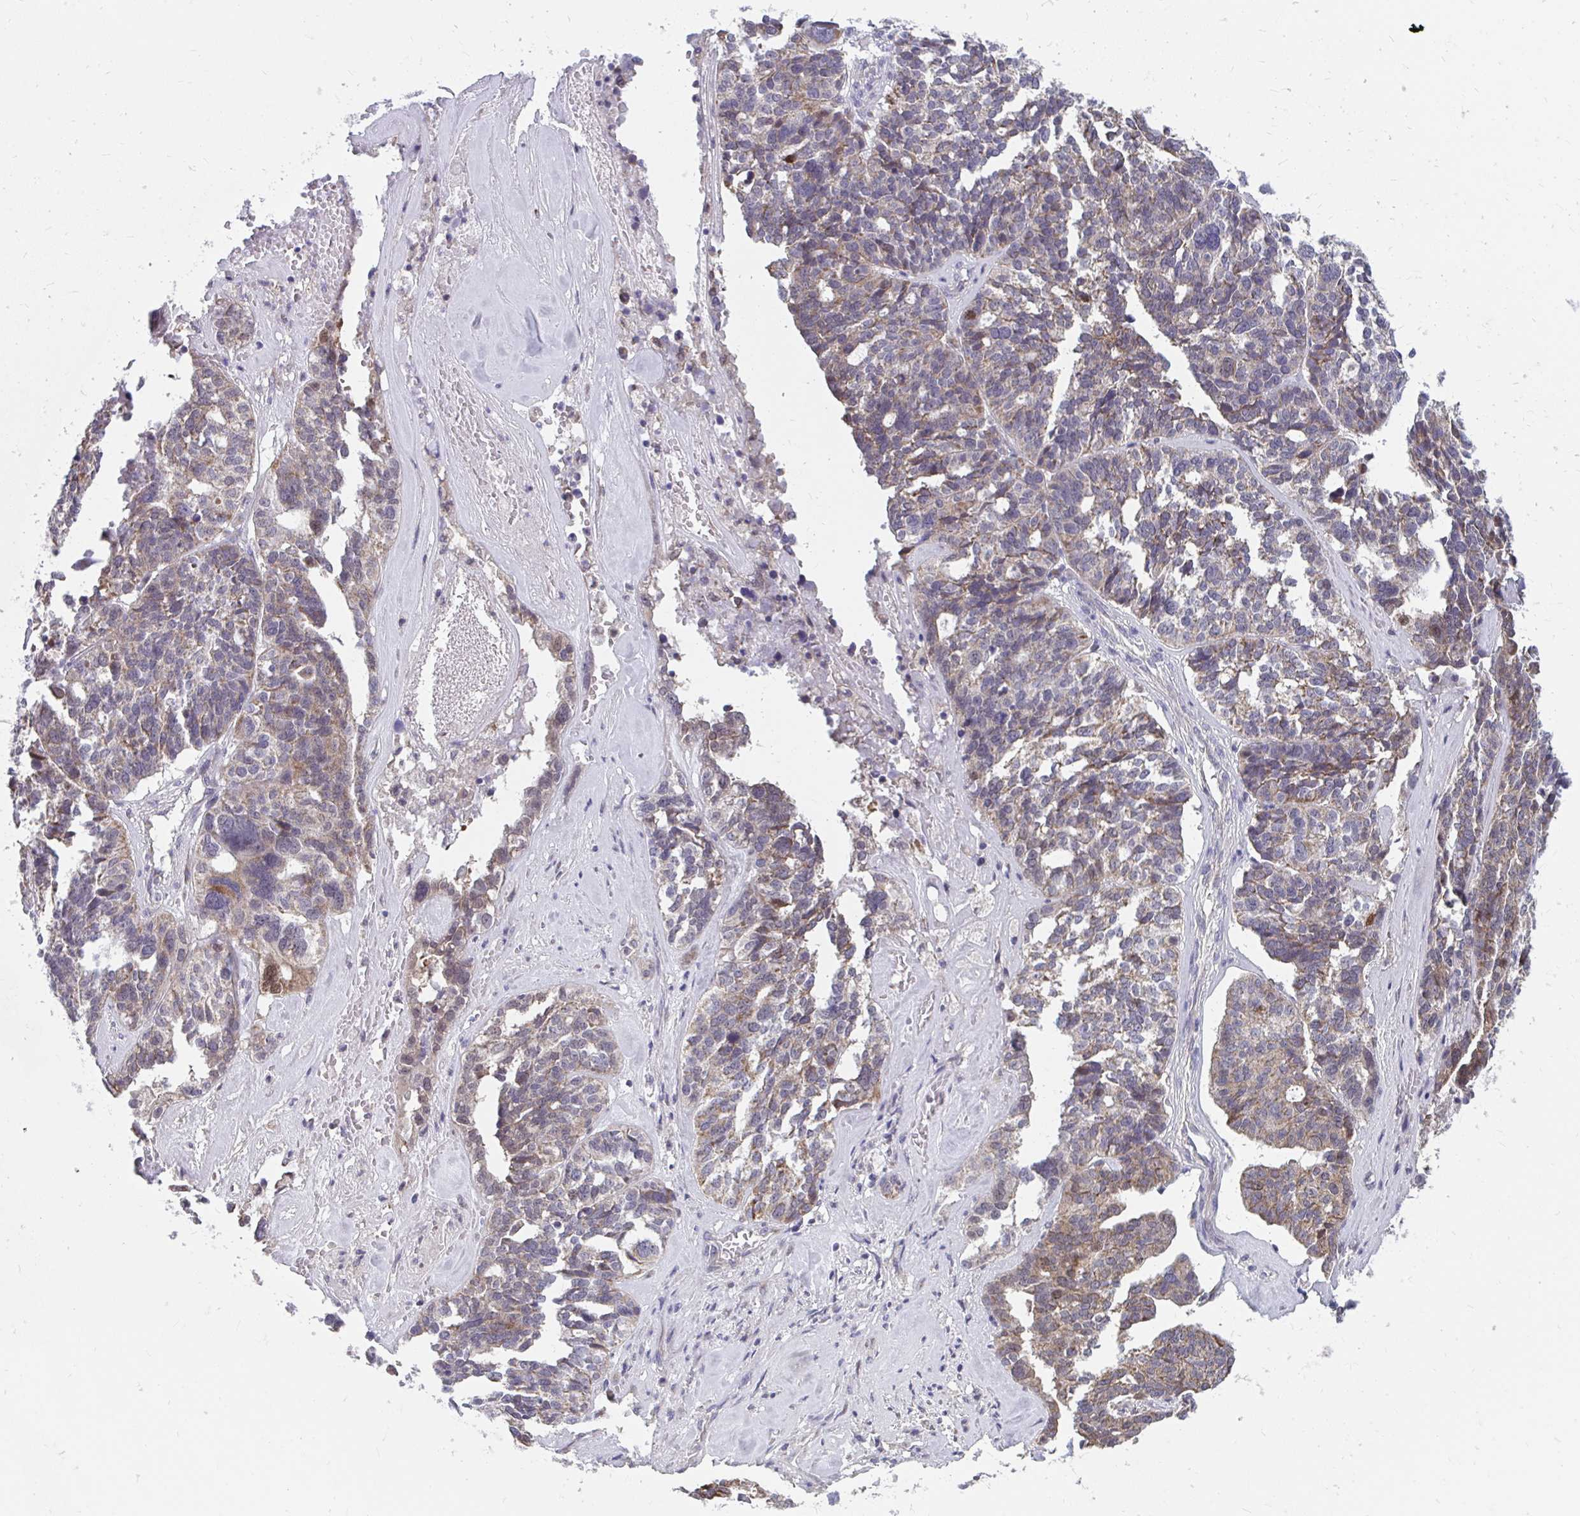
{"staining": {"intensity": "weak", "quantity": ">75%", "location": "cytoplasmic/membranous"}, "tissue": "ovarian cancer", "cell_type": "Tumor cells", "image_type": "cancer", "snomed": [{"axis": "morphology", "description": "Cystadenocarcinoma, serous, NOS"}, {"axis": "topography", "description": "Ovary"}], "caption": "Protein analysis of ovarian cancer (serous cystadenocarcinoma) tissue exhibits weak cytoplasmic/membranous expression in about >75% of tumor cells. (Brightfield microscopy of DAB IHC at high magnification).", "gene": "PABIR3", "patient": {"sex": "female", "age": 59}}